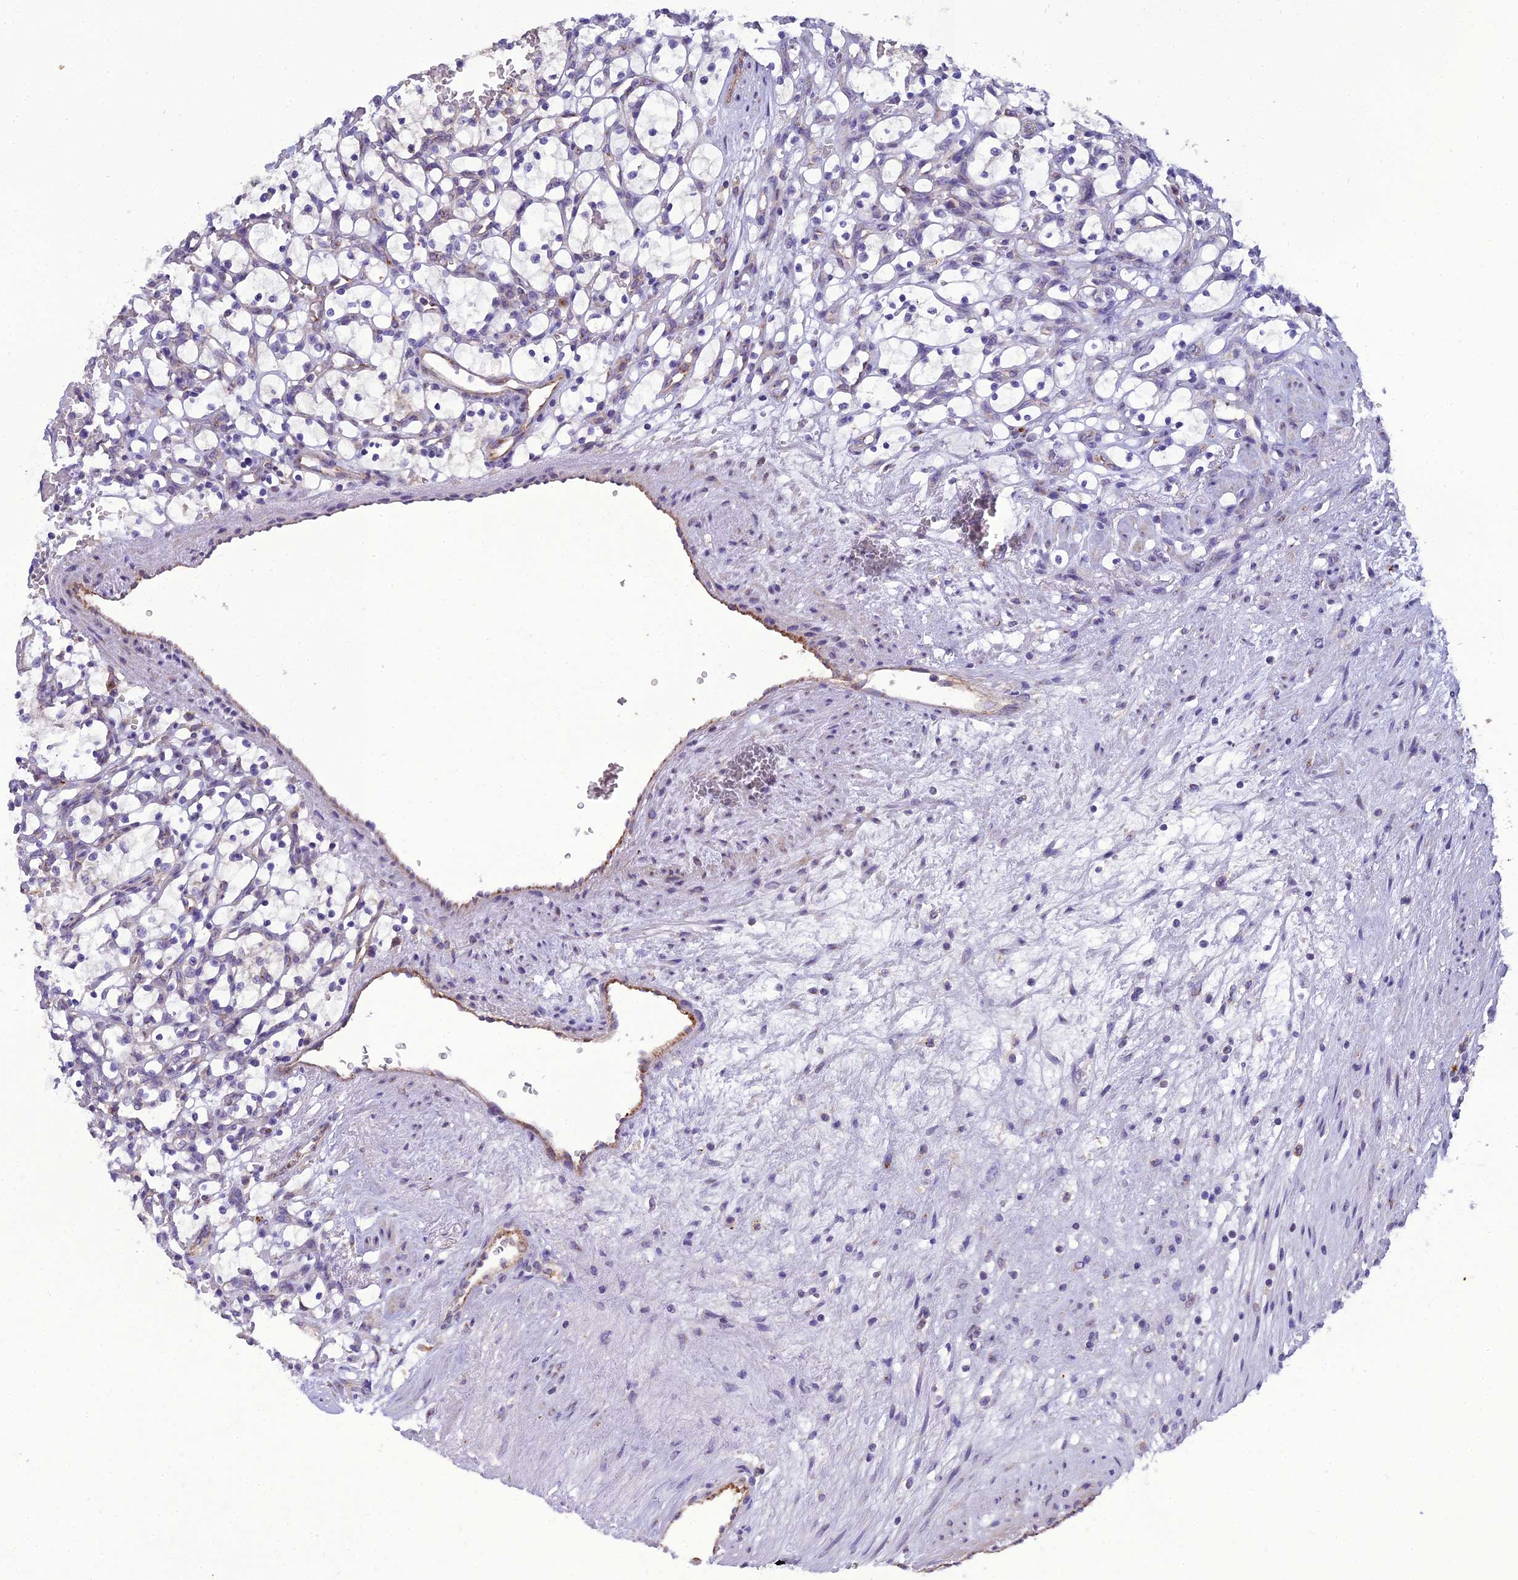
{"staining": {"intensity": "negative", "quantity": "none", "location": "none"}, "tissue": "renal cancer", "cell_type": "Tumor cells", "image_type": "cancer", "snomed": [{"axis": "morphology", "description": "Adenocarcinoma, NOS"}, {"axis": "topography", "description": "Kidney"}], "caption": "Immunohistochemistry (IHC) photomicrograph of neoplastic tissue: human renal cancer (adenocarcinoma) stained with DAB (3,3'-diaminobenzidine) demonstrates no significant protein positivity in tumor cells.", "gene": "GOLPH3", "patient": {"sex": "female", "age": 69}}